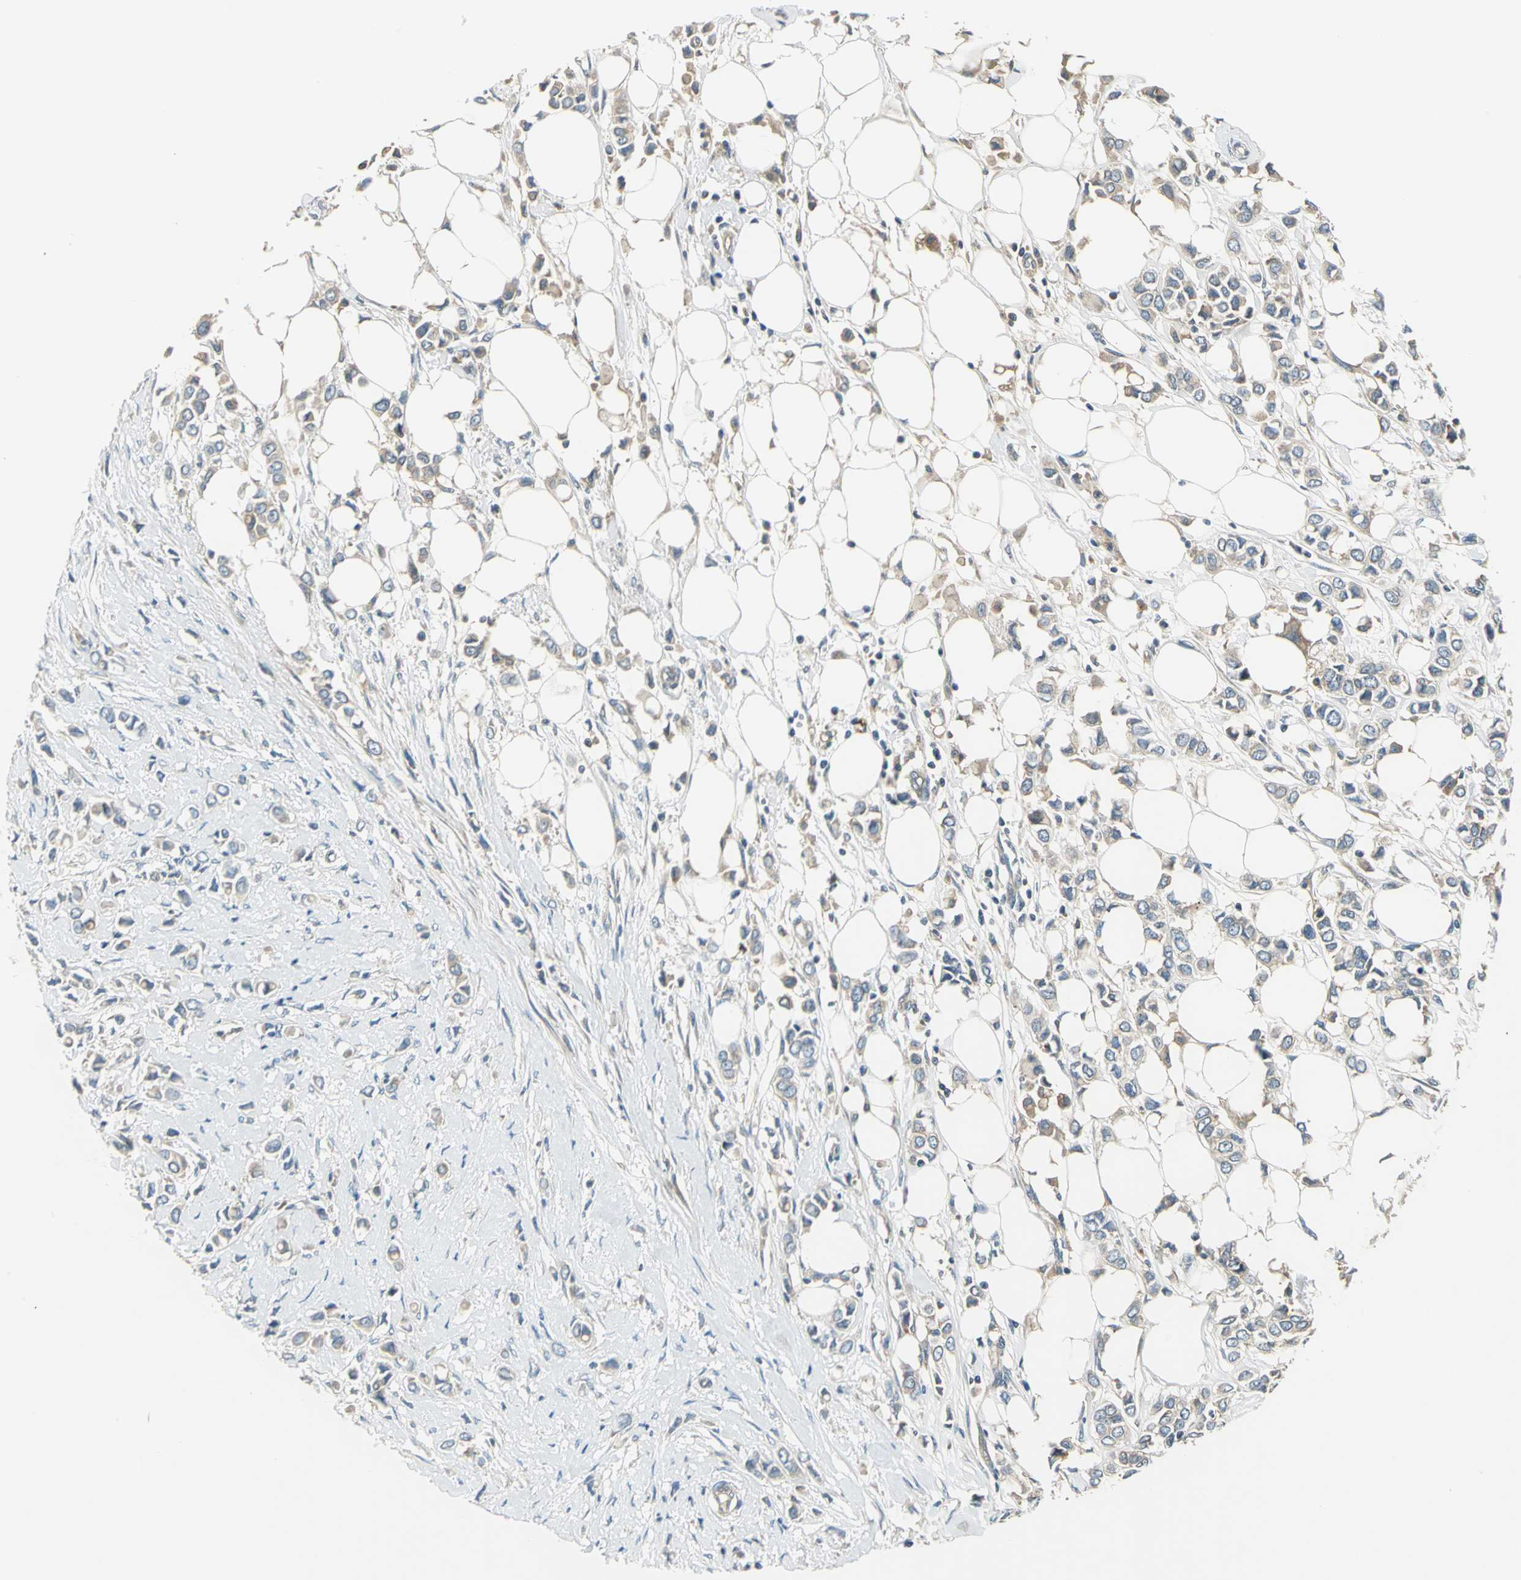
{"staining": {"intensity": "weak", "quantity": "25%-75%", "location": "cytoplasmic/membranous"}, "tissue": "breast cancer", "cell_type": "Tumor cells", "image_type": "cancer", "snomed": [{"axis": "morphology", "description": "Lobular carcinoma"}, {"axis": "topography", "description": "Breast"}], "caption": "Tumor cells exhibit weak cytoplasmic/membranous expression in approximately 25%-75% of cells in breast cancer (lobular carcinoma).", "gene": "PRKAA1", "patient": {"sex": "female", "age": 51}}